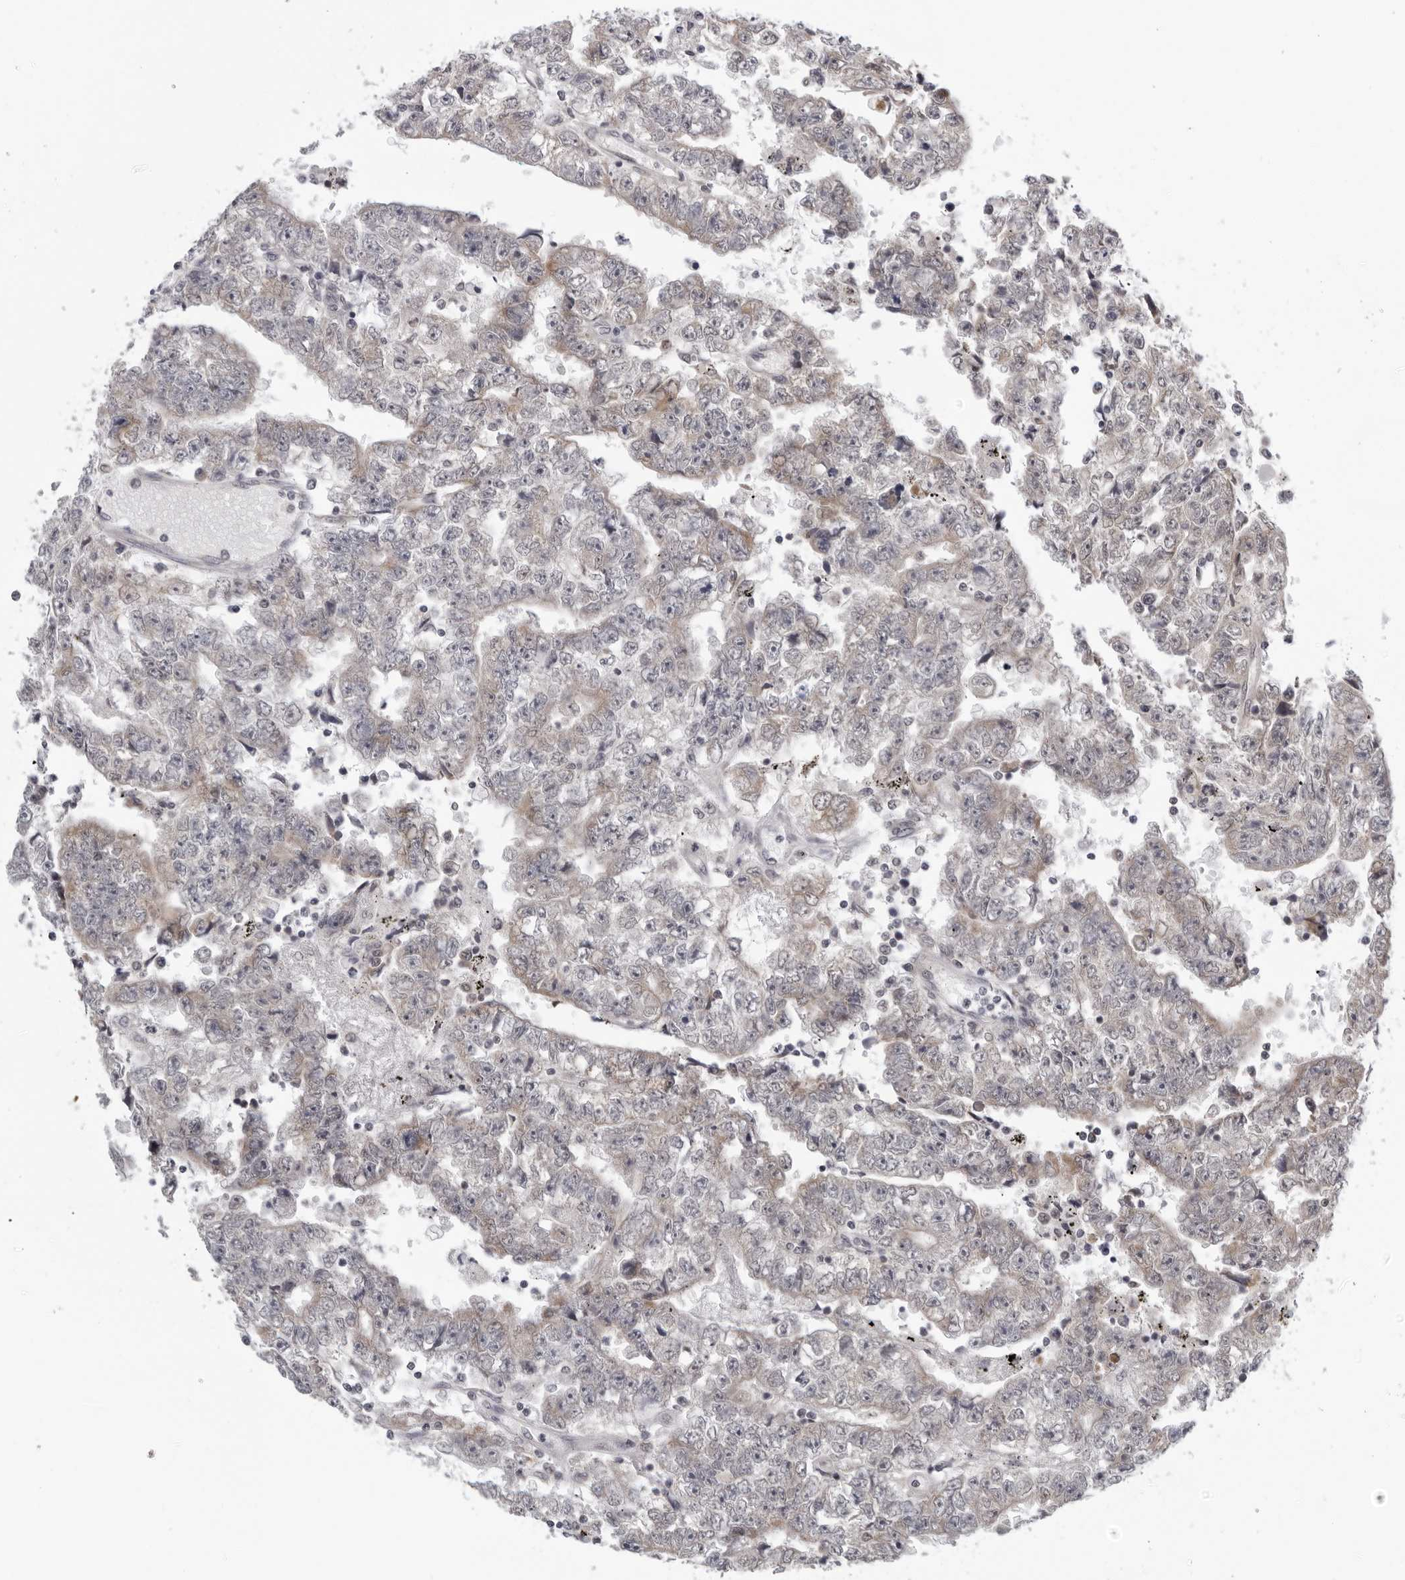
{"staining": {"intensity": "negative", "quantity": "none", "location": "none"}, "tissue": "testis cancer", "cell_type": "Tumor cells", "image_type": "cancer", "snomed": [{"axis": "morphology", "description": "Carcinoma, Embryonal, NOS"}, {"axis": "topography", "description": "Testis"}], "caption": "This is a photomicrograph of immunohistochemistry (IHC) staining of embryonal carcinoma (testis), which shows no staining in tumor cells.", "gene": "CPT2", "patient": {"sex": "male", "age": 25}}